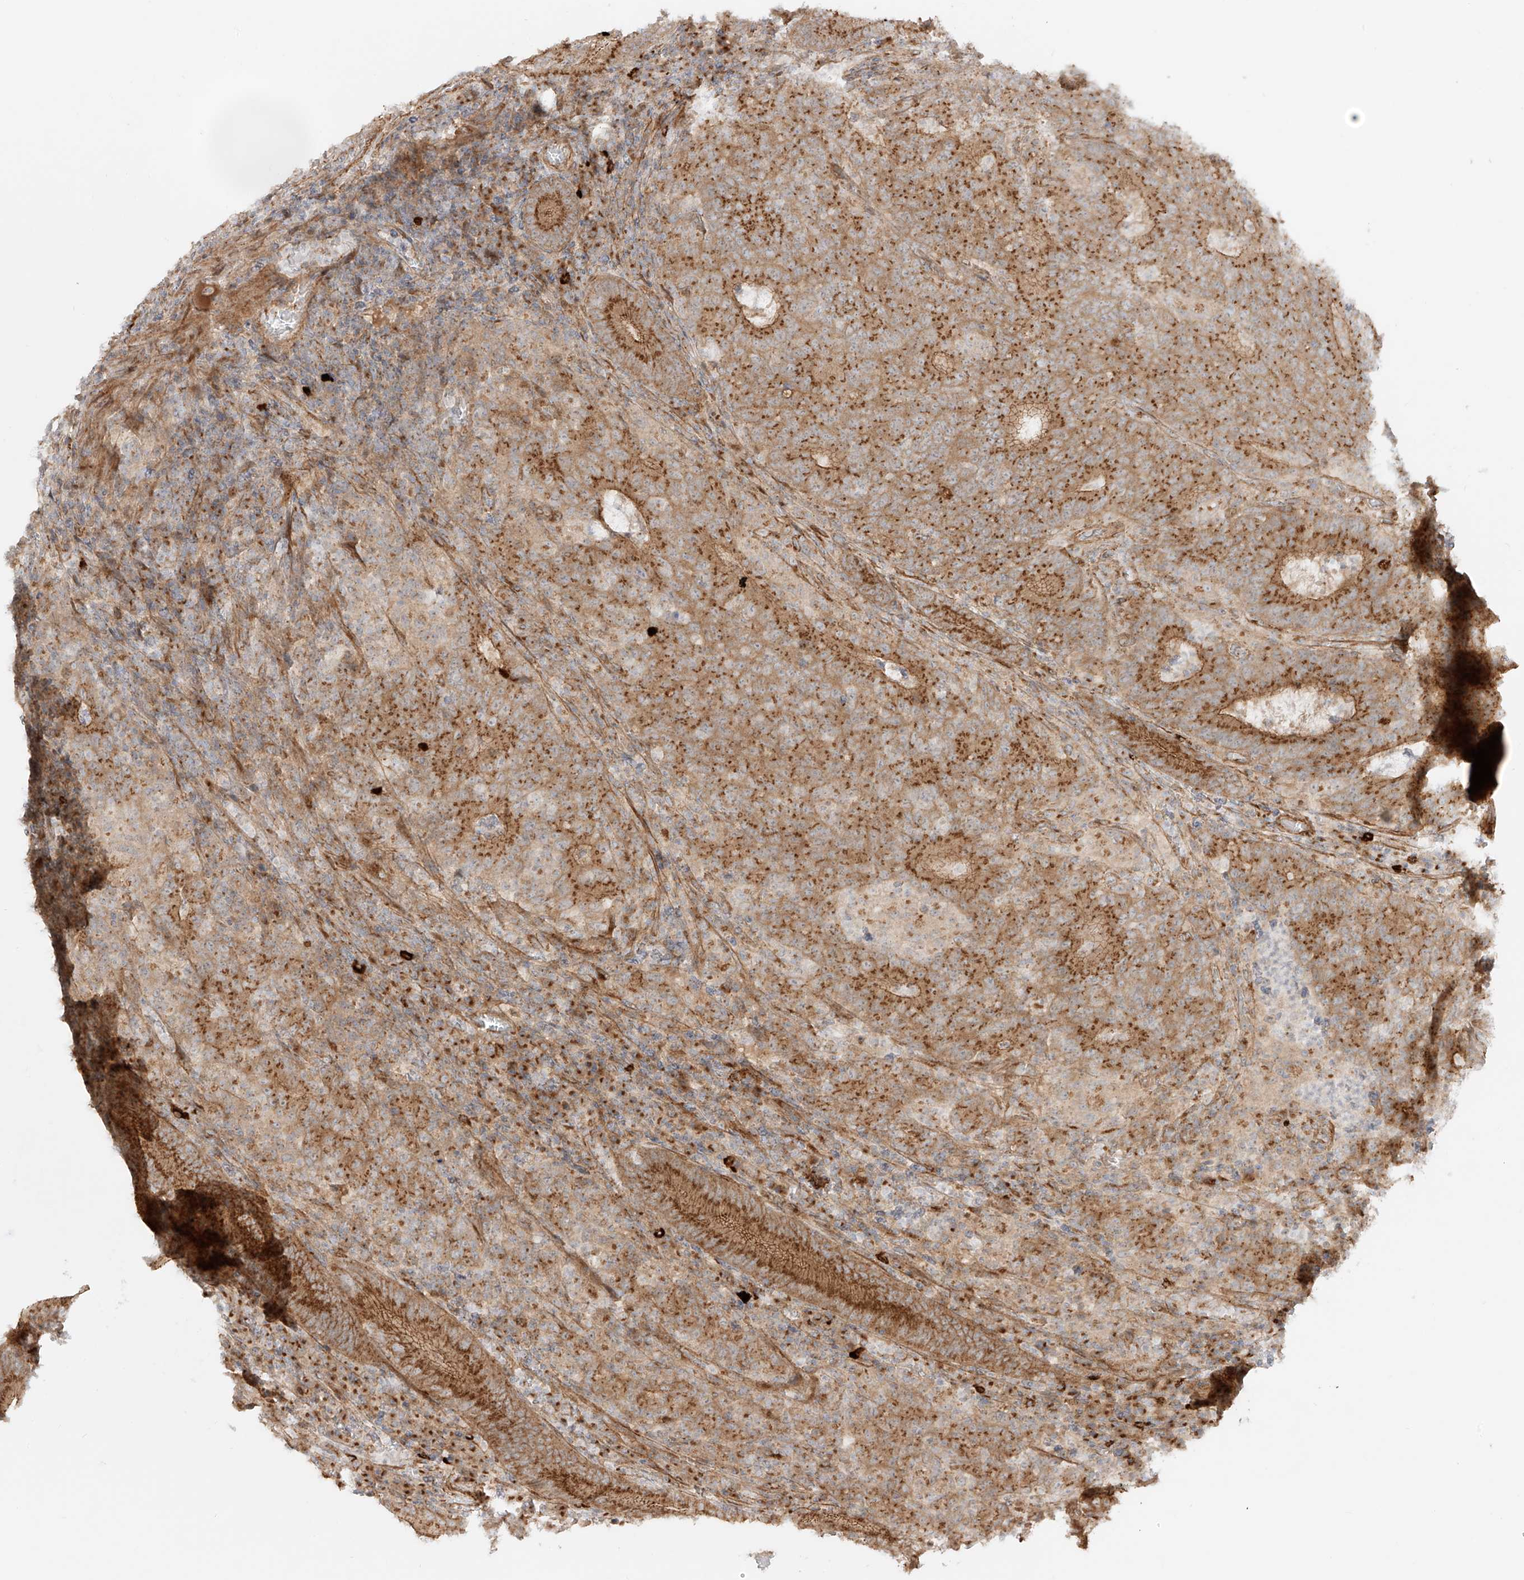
{"staining": {"intensity": "moderate", "quantity": ">75%", "location": "cytoplasmic/membranous"}, "tissue": "colorectal cancer", "cell_type": "Tumor cells", "image_type": "cancer", "snomed": [{"axis": "morphology", "description": "Normal tissue, NOS"}, {"axis": "morphology", "description": "Adenocarcinoma, NOS"}, {"axis": "topography", "description": "Colon"}], "caption": "Protein staining of colorectal adenocarcinoma tissue exhibits moderate cytoplasmic/membranous expression in approximately >75% of tumor cells.", "gene": "ZNF287", "patient": {"sex": "female", "age": 75}}